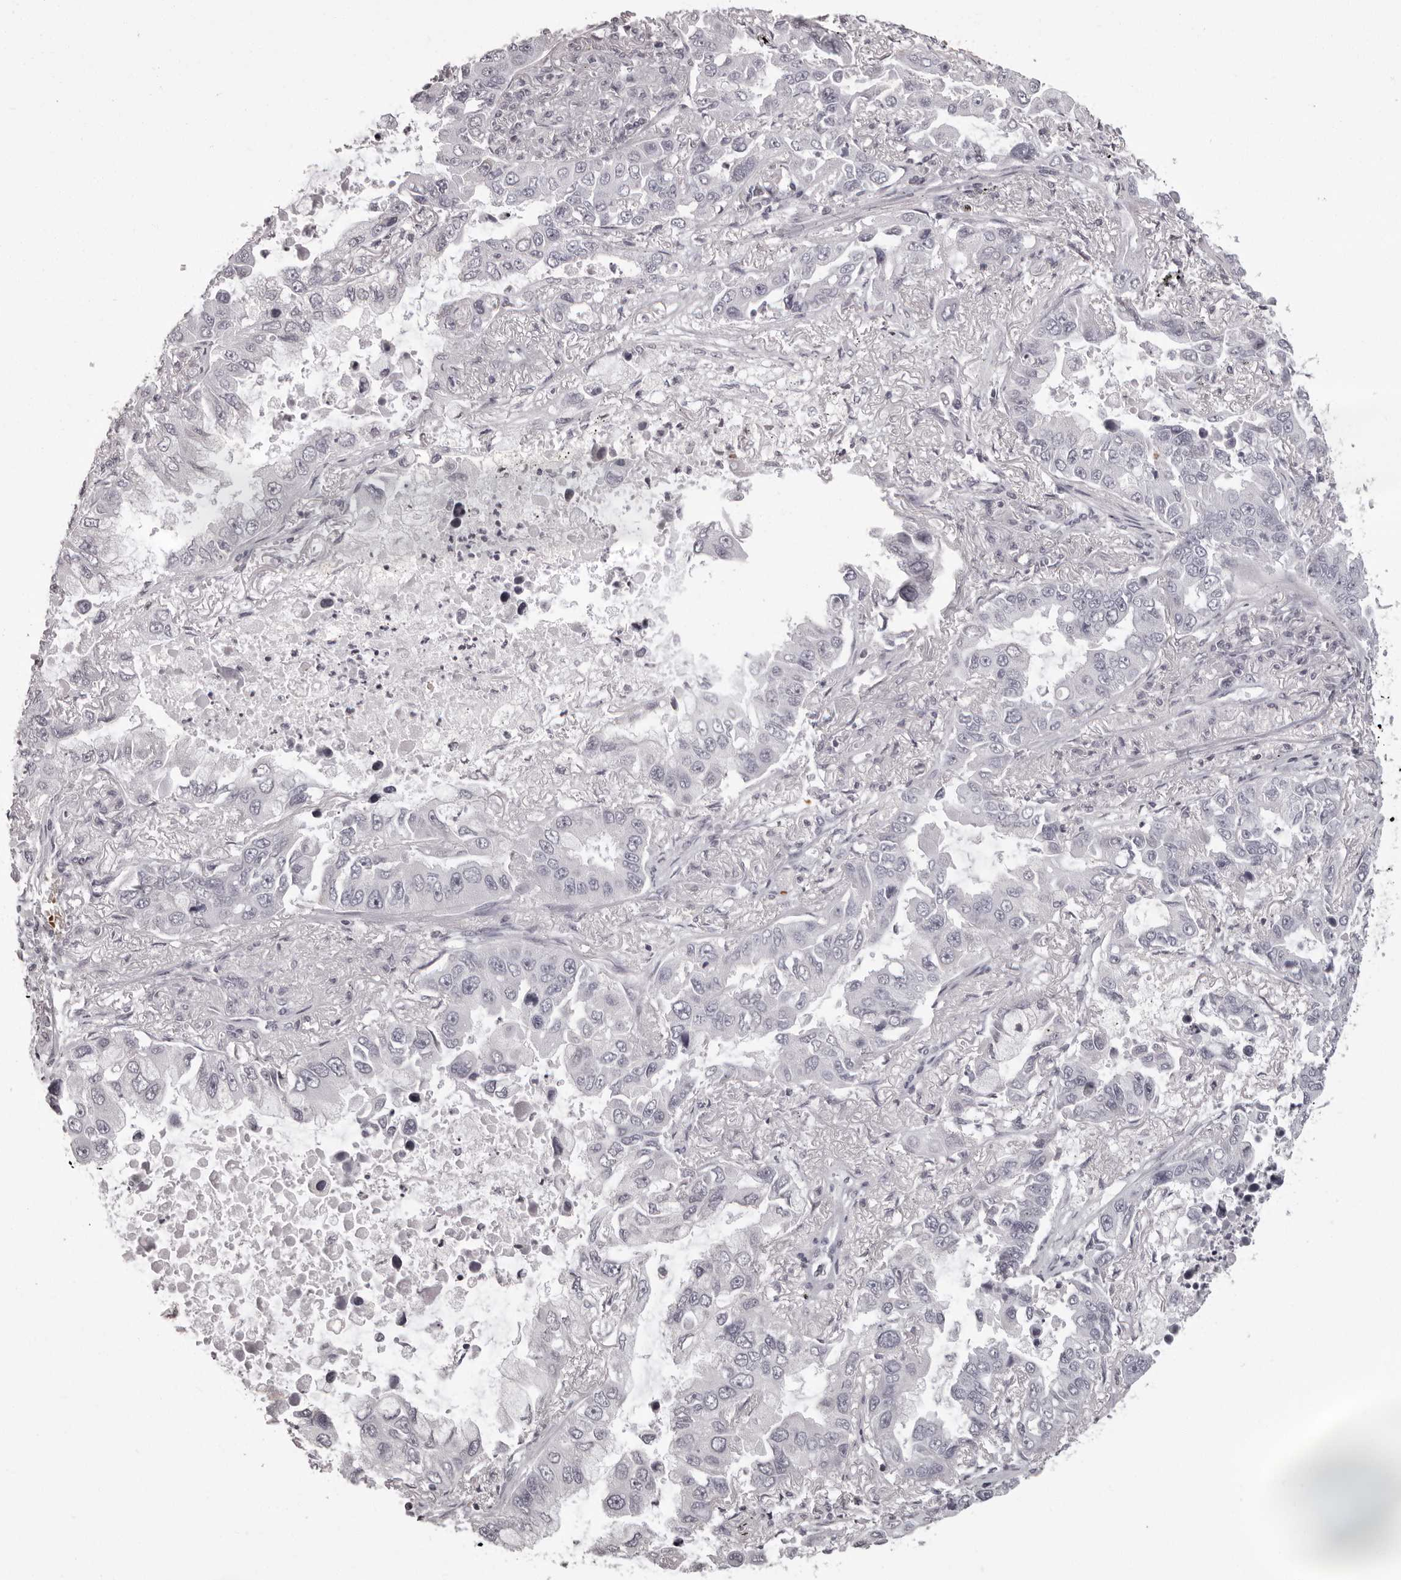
{"staining": {"intensity": "negative", "quantity": "none", "location": "none"}, "tissue": "lung cancer", "cell_type": "Tumor cells", "image_type": "cancer", "snomed": [{"axis": "morphology", "description": "Adenocarcinoma, NOS"}, {"axis": "topography", "description": "Lung"}], "caption": "Immunohistochemistry image of neoplastic tissue: human lung cancer stained with DAB demonstrates no significant protein staining in tumor cells.", "gene": "C8orf74", "patient": {"sex": "male", "age": 64}}